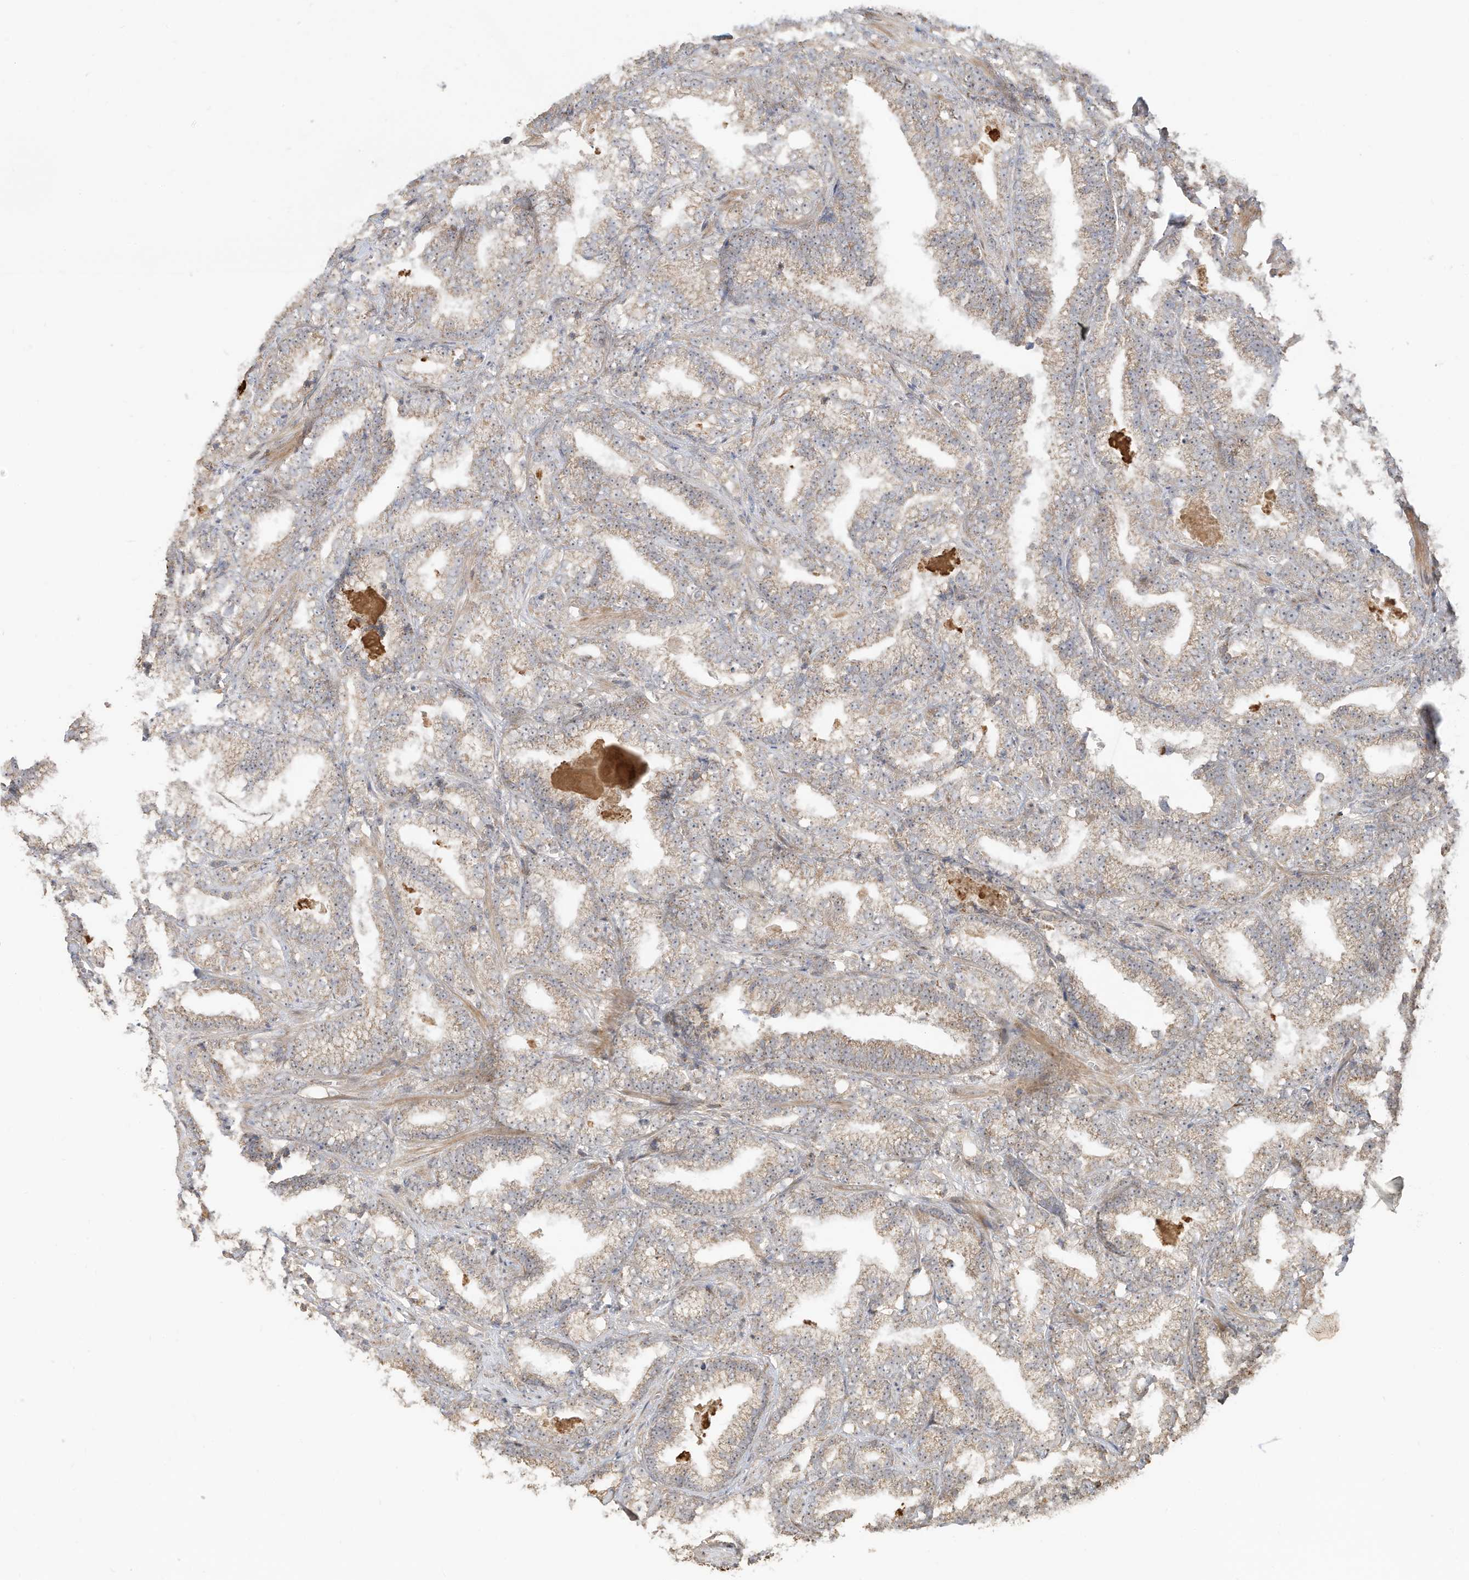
{"staining": {"intensity": "weak", "quantity": ">75%", "location": "cytoplasmic/membranous"}, "tissue": "prostate cancer", "cell_type": "Tumor cells", "image_type": "cancer", "snomed": [{"axis": "morphology", "description": "Adenocarcinoma, High grade"}, {"axis": "topography", "description": "Prostate and seminal vesicle, NOS"}], "caption": "Prostate high-grade adenocarcinoma was stained to show a protein in brown. There is low levels of weak cytoplasmic/membranous staining in about >75% of tumor cells.", "gene": "CAGE1", "patient": {"sex": "male", "age": 67}}